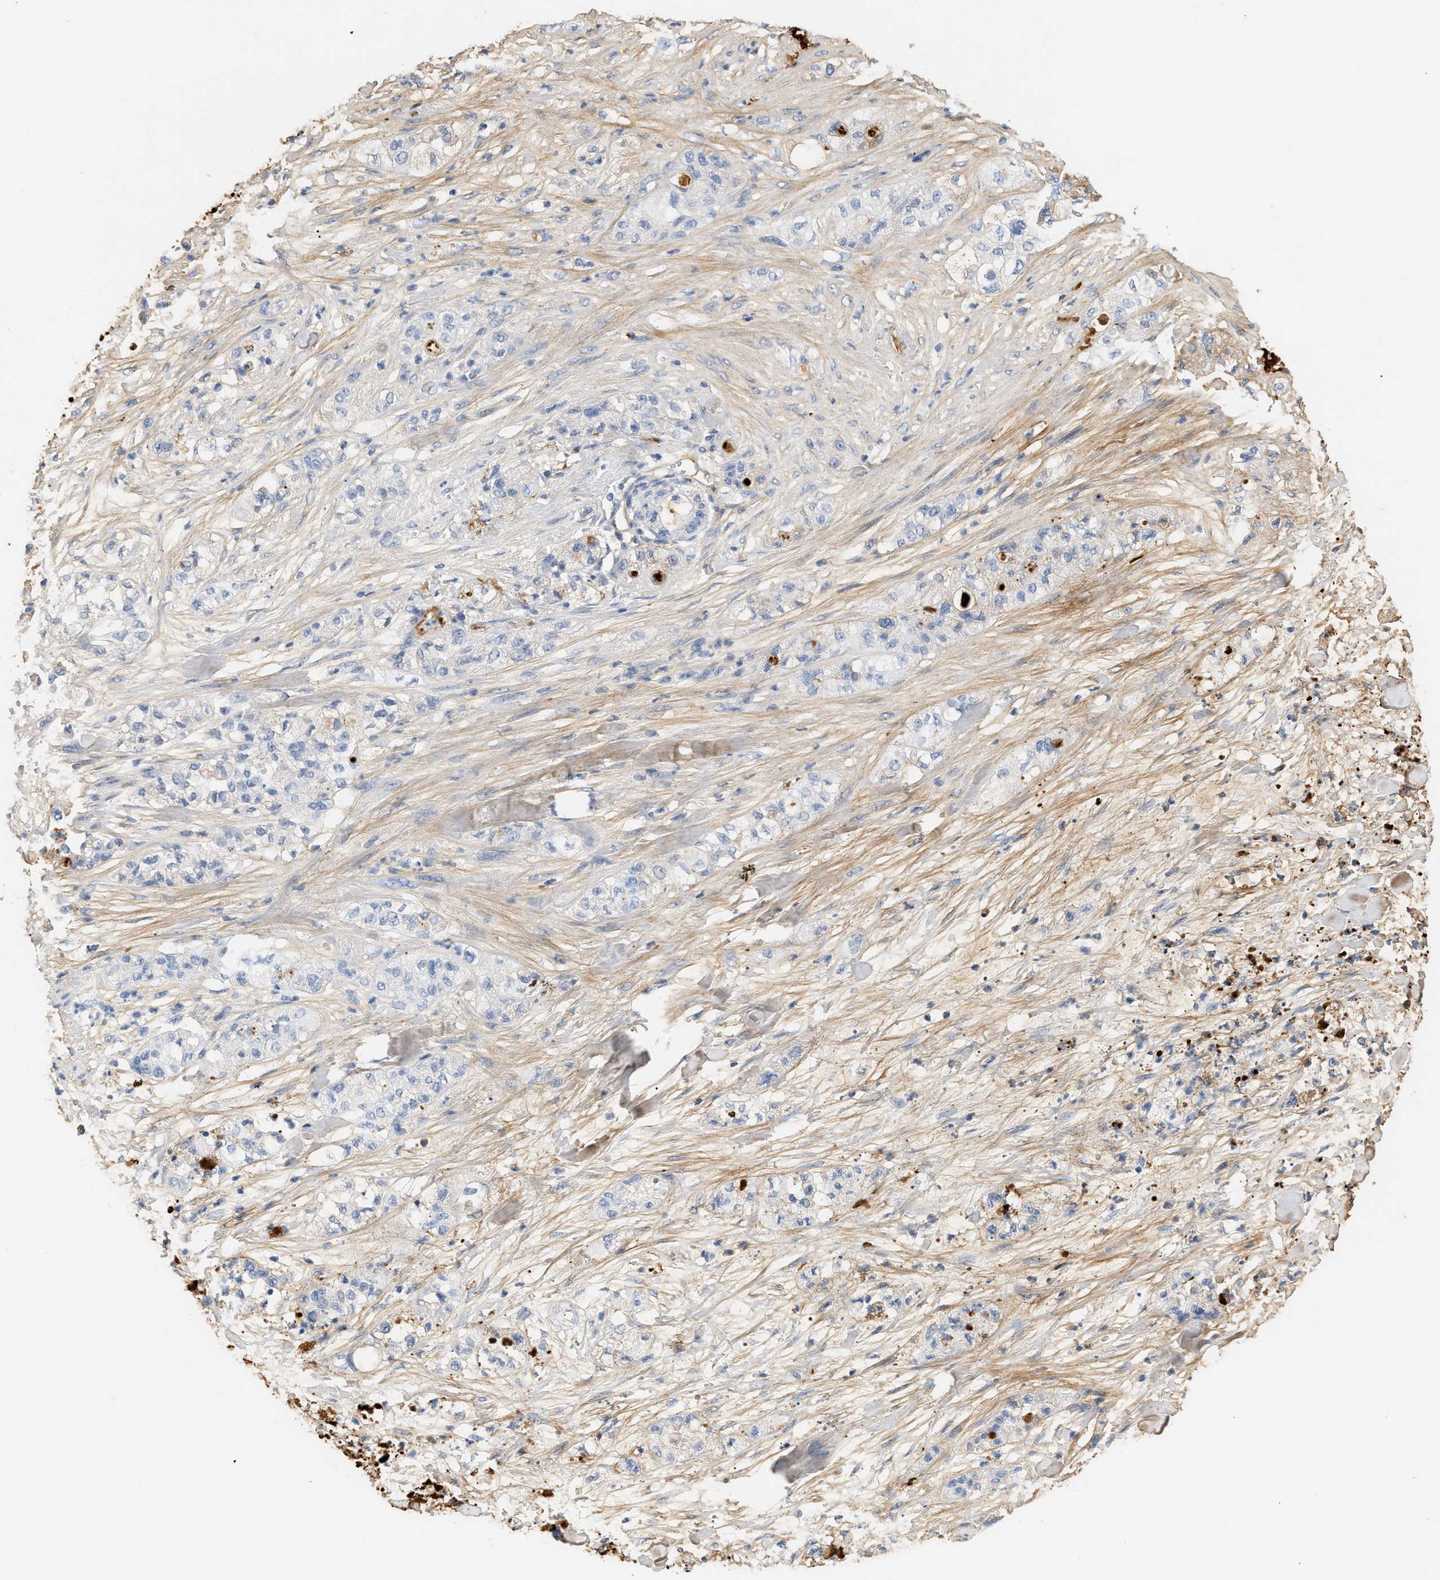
{"staining": {"intensity": "negative", "quantity": "none", "location": "none"}, "tissue": "pancreatic cancer", "cell_type": "Tumor cells", "image_type": "cancer", "snomed": [{"axis": "morphology", "description": "Adenocarcinoma, NOS"}, {"axis": "topography", "description": "Pancreas"}], "caption": "Immunohistochemistry (IHC) micrograph of neoplastic tissue: pancreatic cancer (adenocarcinoma) stained with DAB shows no significant protein staining in tumor cells. (DAB (3,3'-diaminobenzidine) immunohistochemistry visualized using brightfield microscopy, high magnification).", "gene": "CFH", "patient": {"sex": "female", "age": 78}}